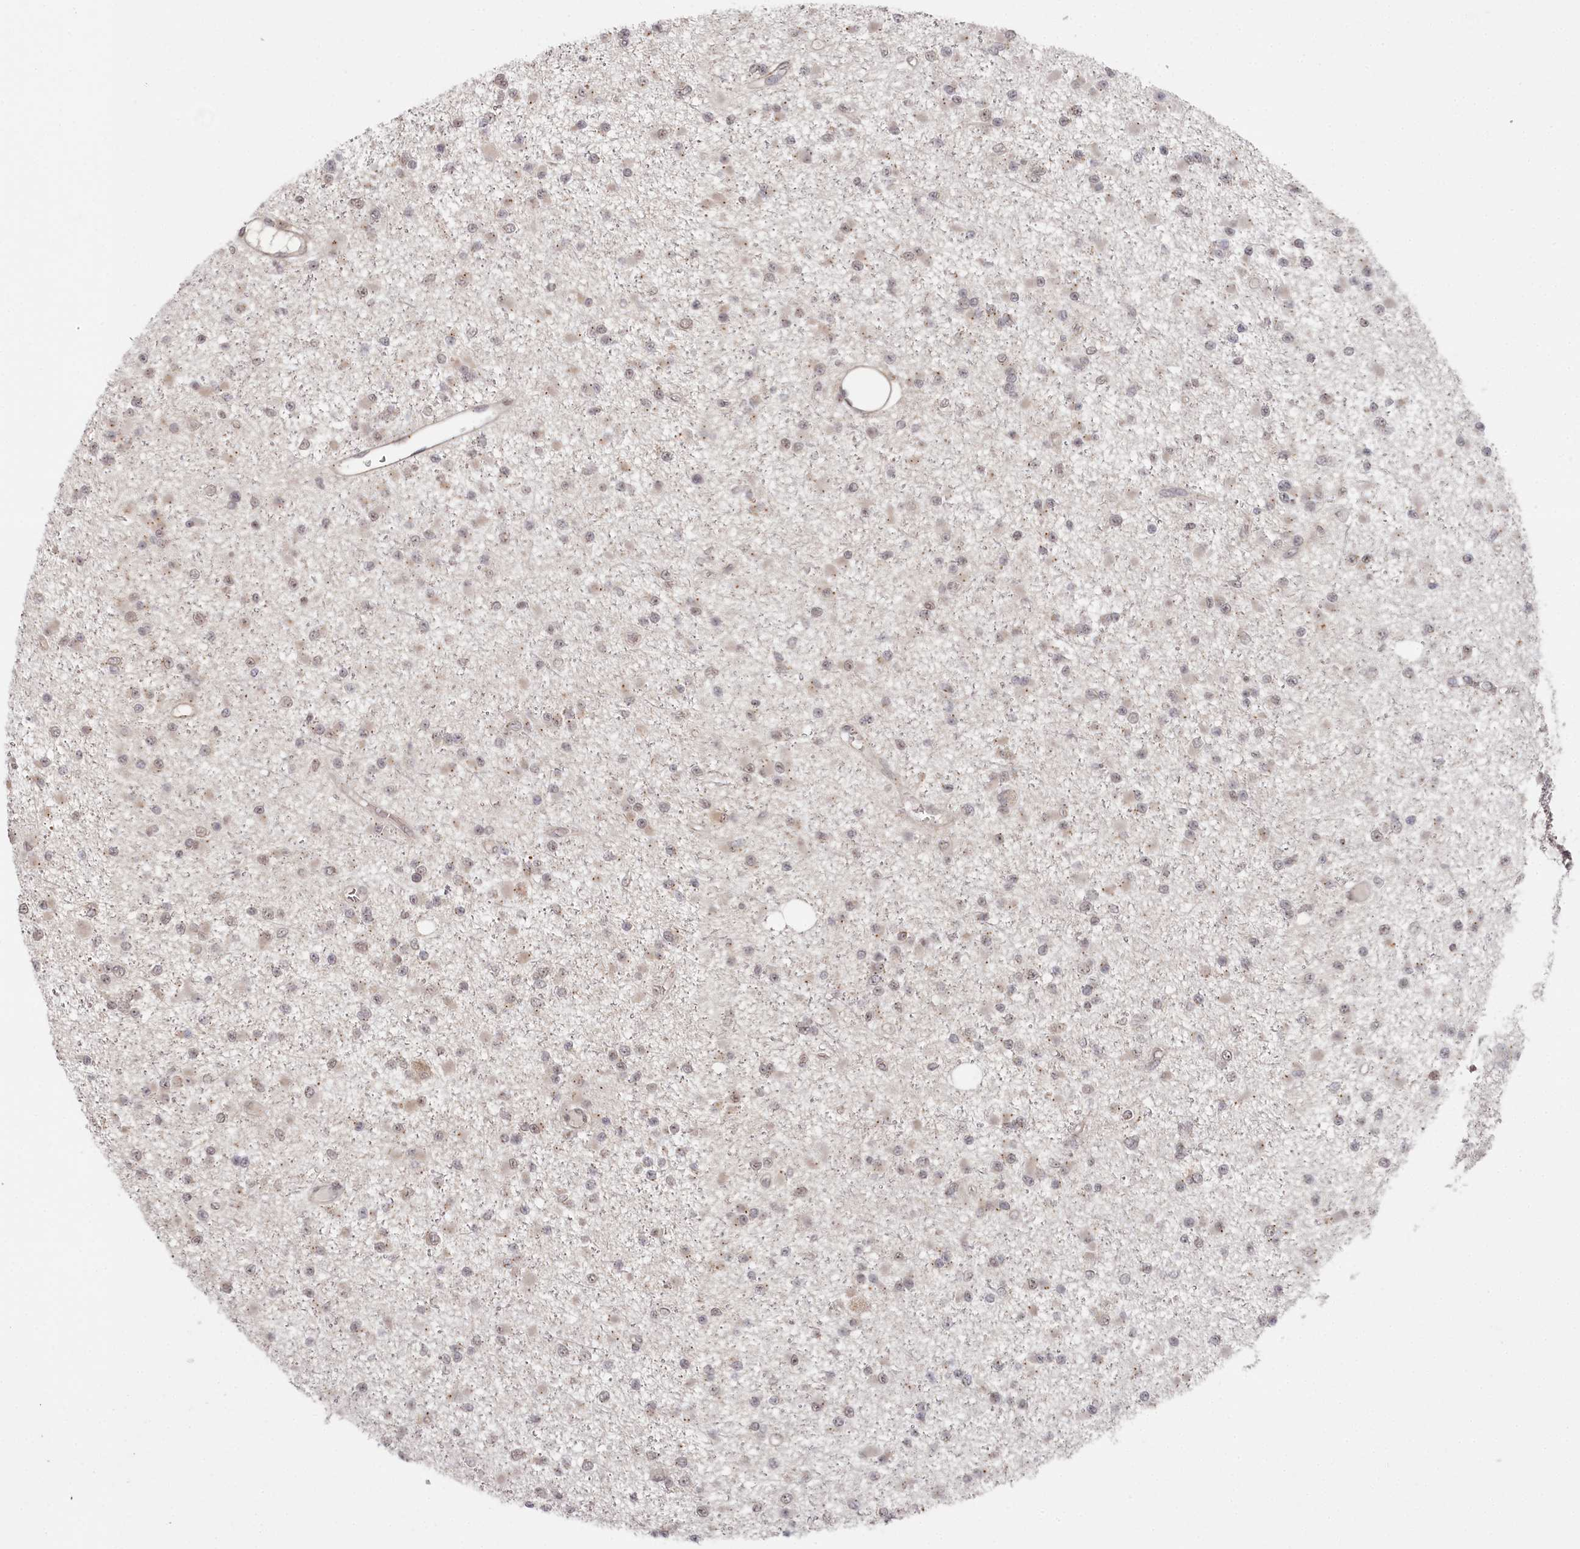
{"staining": {"intensity": "weak", "quantity": "<25%", "location": "nuclear"}, "tissue": "glioma", "cell_type": "Tumor cells", "image_type": "cancer", "snomed": [{"axis": "morphology", "description": "Glioma, malignant, Low grade"}, {"axis": "topography", "description": "Brain"}], "caption": "High magnification brightfield microscopy of malignant low-grade glioma stained with DAB (brown) and counterstained with hematoxylin (blue): tumor cells show no significant positivity.", "gene": "EXOSC1", "patient": {"sex": "female", "age": 22}}